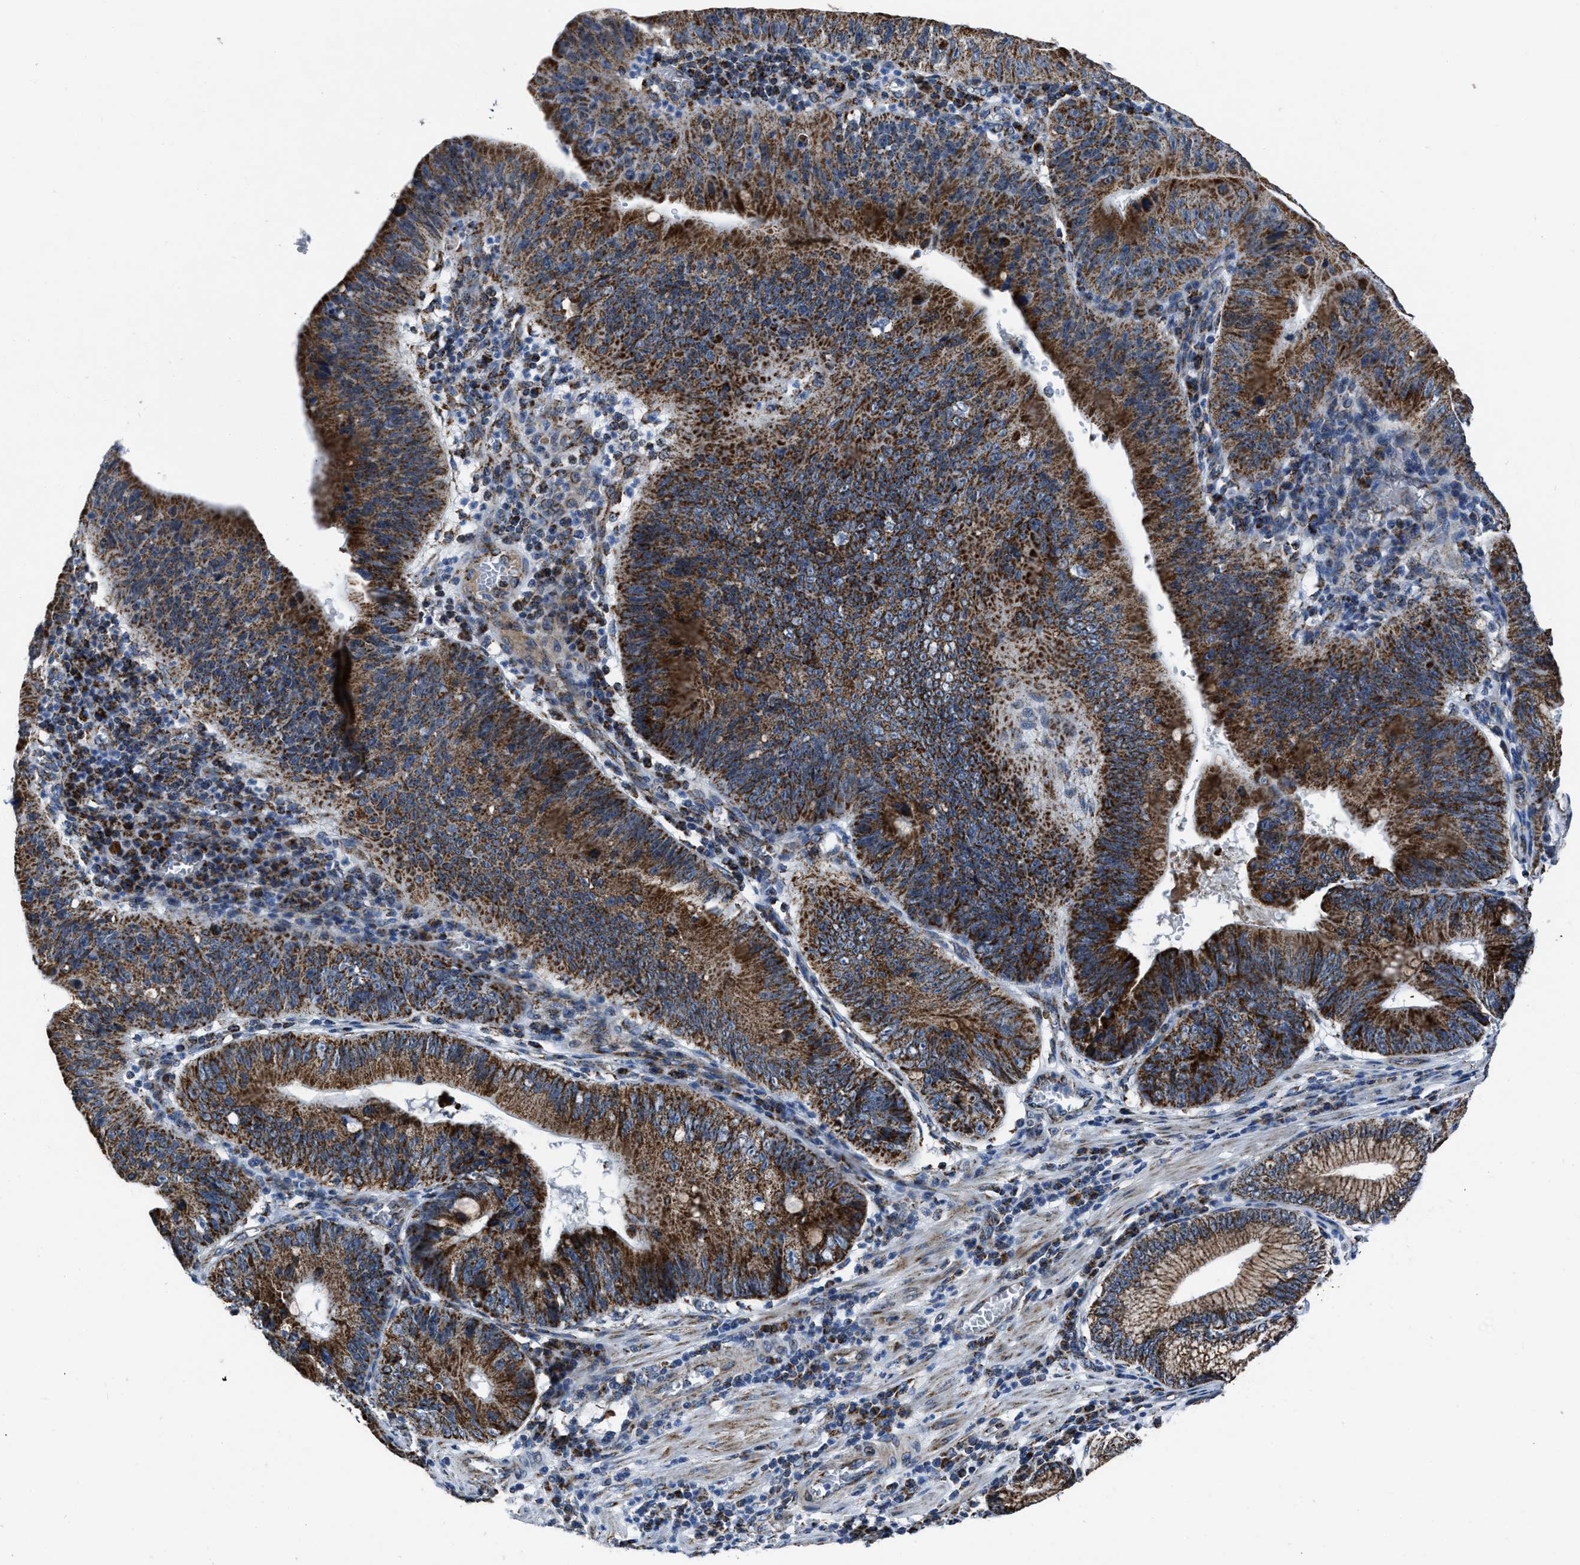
{"staining": {"intensity": "strong", "quantity": ">75%", "location": "cytoplasmic/membranous"}, "tissue": "stomach cancer", "cell_type": "Tumor cells", "image_type": "cancer", "snomed": [{"axis": "morphology", "description": "Adenocarcinoma, NOS"}, {"axis": "topography", "description": "Stomach"}], "caption": "High-magnification brightfield microscopy of adenocarcinoma (stomach) stained with DAB (brown) and counterstained with hematoxylin (blue). tumor cells exhibit strong cytoplasmic/membranous positivity is seen in approximately>75% of cells.", "gene": "NSD3", "patient": {"sex": "male", "age": 59}}